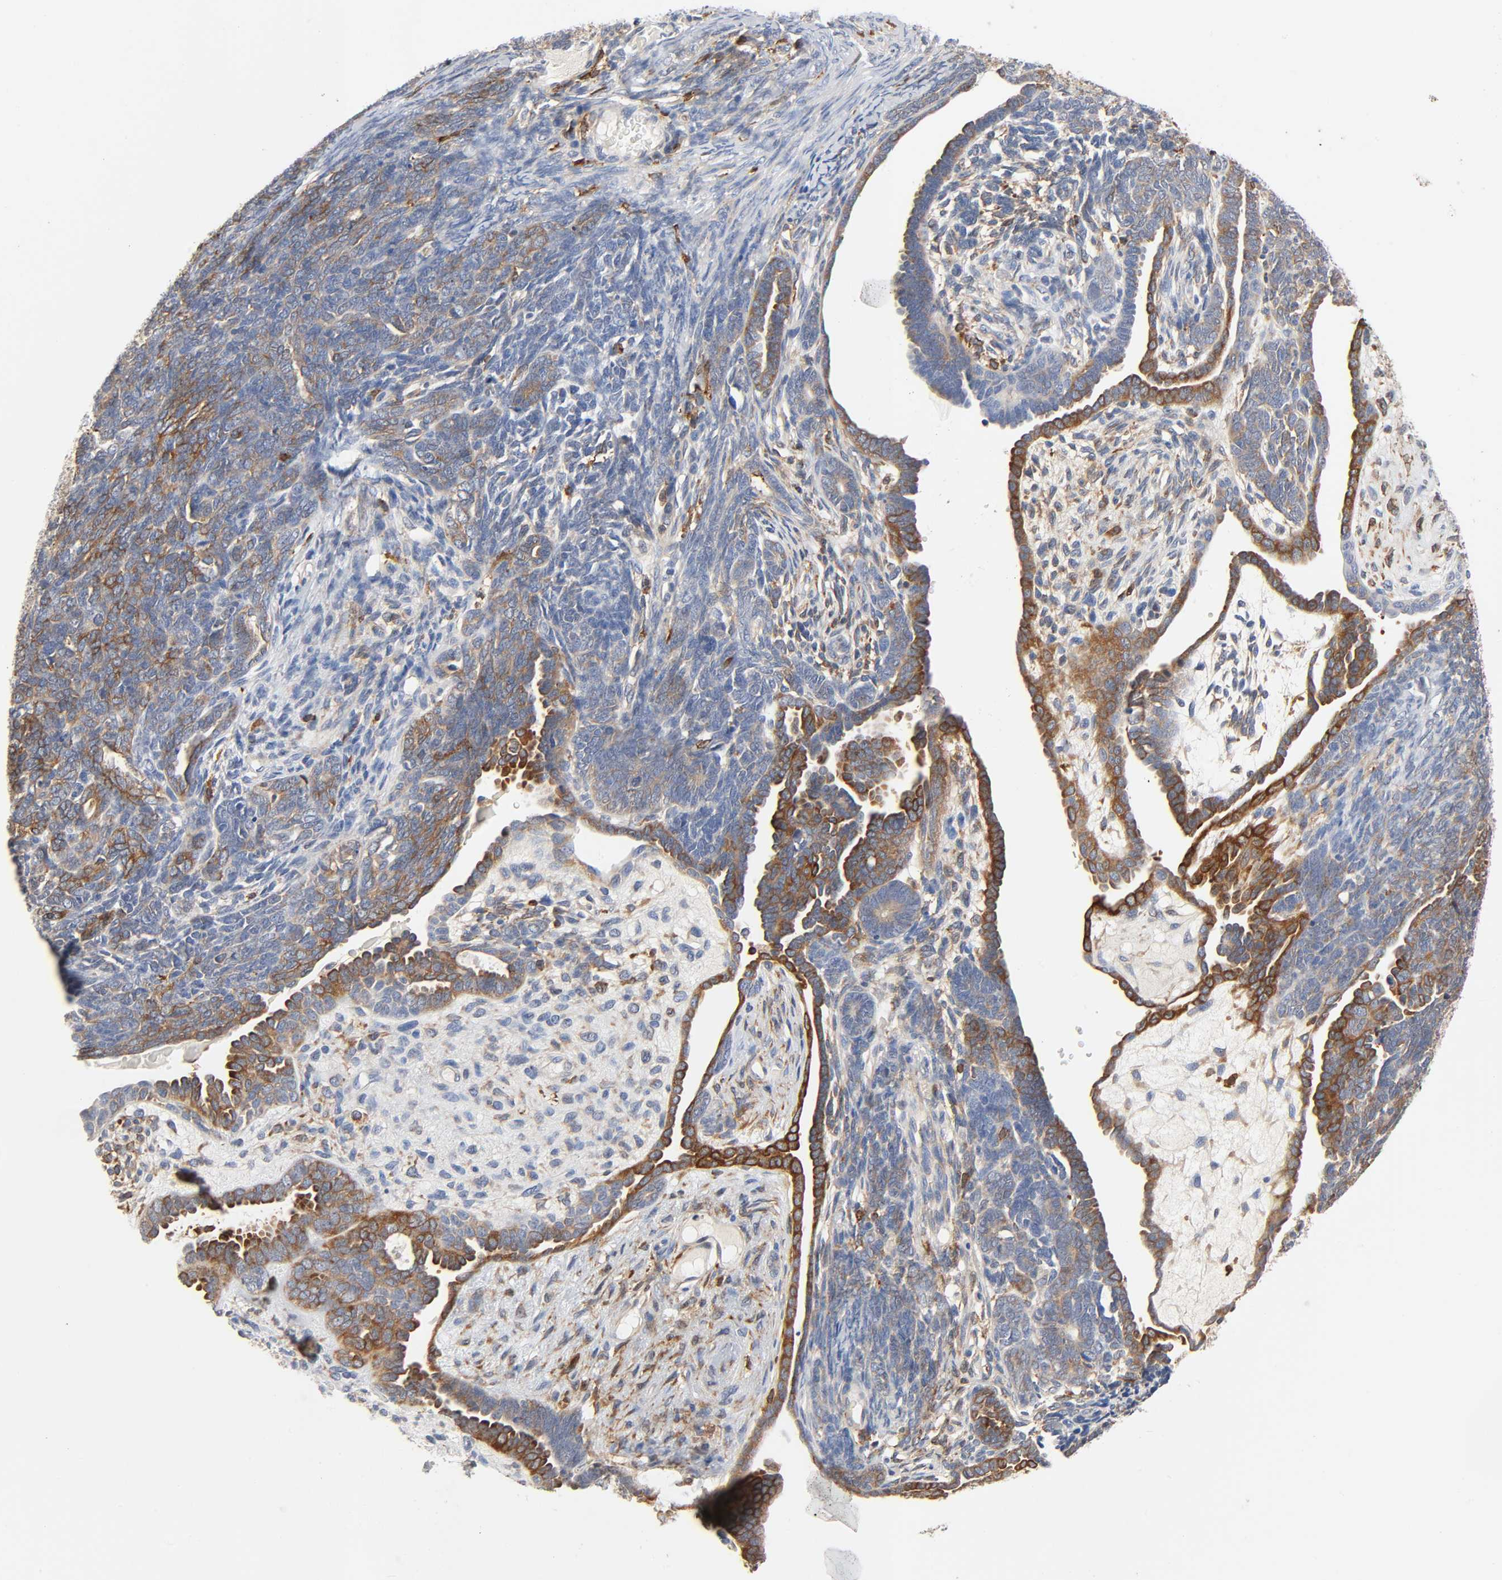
{"staining": {"intensity": "strong", "quantity": "25%-75%", "location": "cytoplasmic/membranous"}, "tissue": "endometrial cancer", "cell_type": "Tumor cells", "image_type": "cancer", "snomed": [{"axis": "morphology", "description": "Neoplasm, malignant, NOS"}, {"axis": "topography", "description": "Endometrium"}], "caption": "The photomicrograph shows staining of endometrial cancer, revealing strong cytoplasmic/membranous protein expression (brown color) within tumor cells.", "gene": "BIN1", "patient": {"sex": "female", "age": 74}}